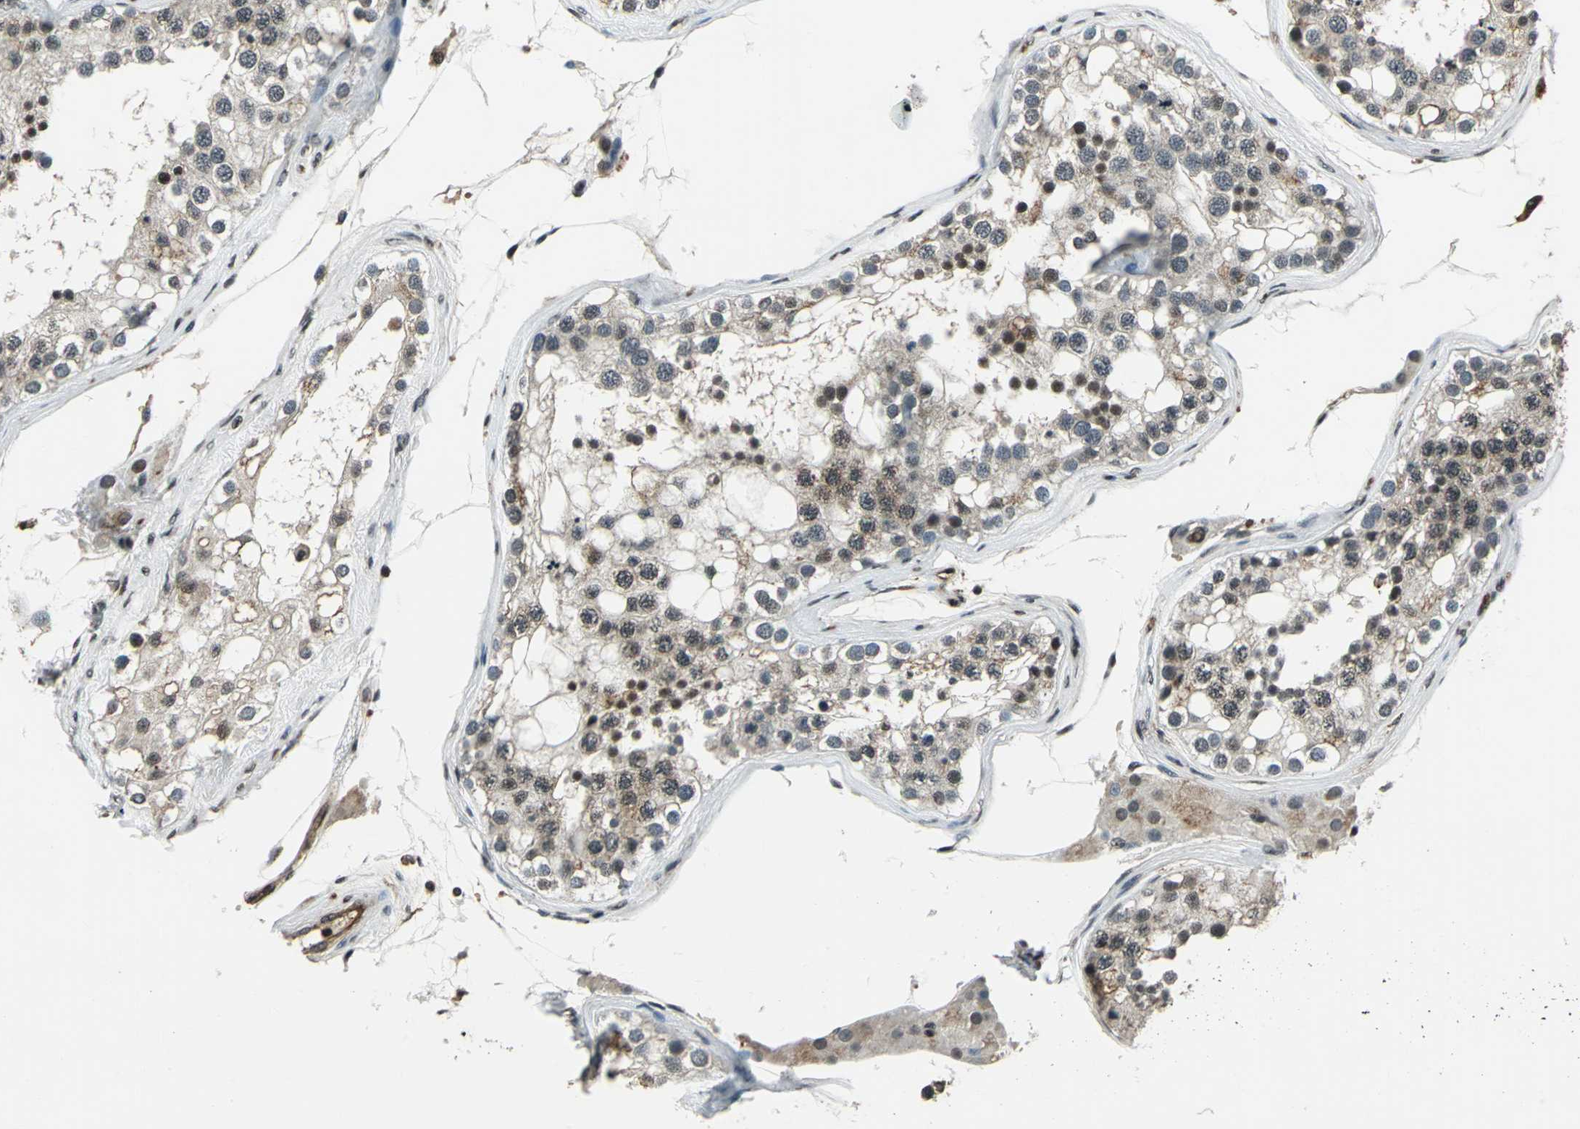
{"staining": {"intensity": "moderate", "quantity": ">75%", "location": "nuclear"}, "tissue": "testis", "cell_type": "Cells in seminiferous ducts", "image_type": "normal", "snomed": [{"axis": "morphology", "description": "Normal tissue, NOS"}, {"axis": "topography", "description": "Testis"}], "caption": "IHC staining of normal testis, which displays medium levels of moderate nuclear expression in about >75% of cells in seminiferous ducts indicating moderate nuclear protein positivity. The staining was performed using DAB (brown) for protein detection and nuclei were counterstained in hematoxylin (blue).", "gene": "NR2C2", "patient": {"sex": "male", "age": 68}}